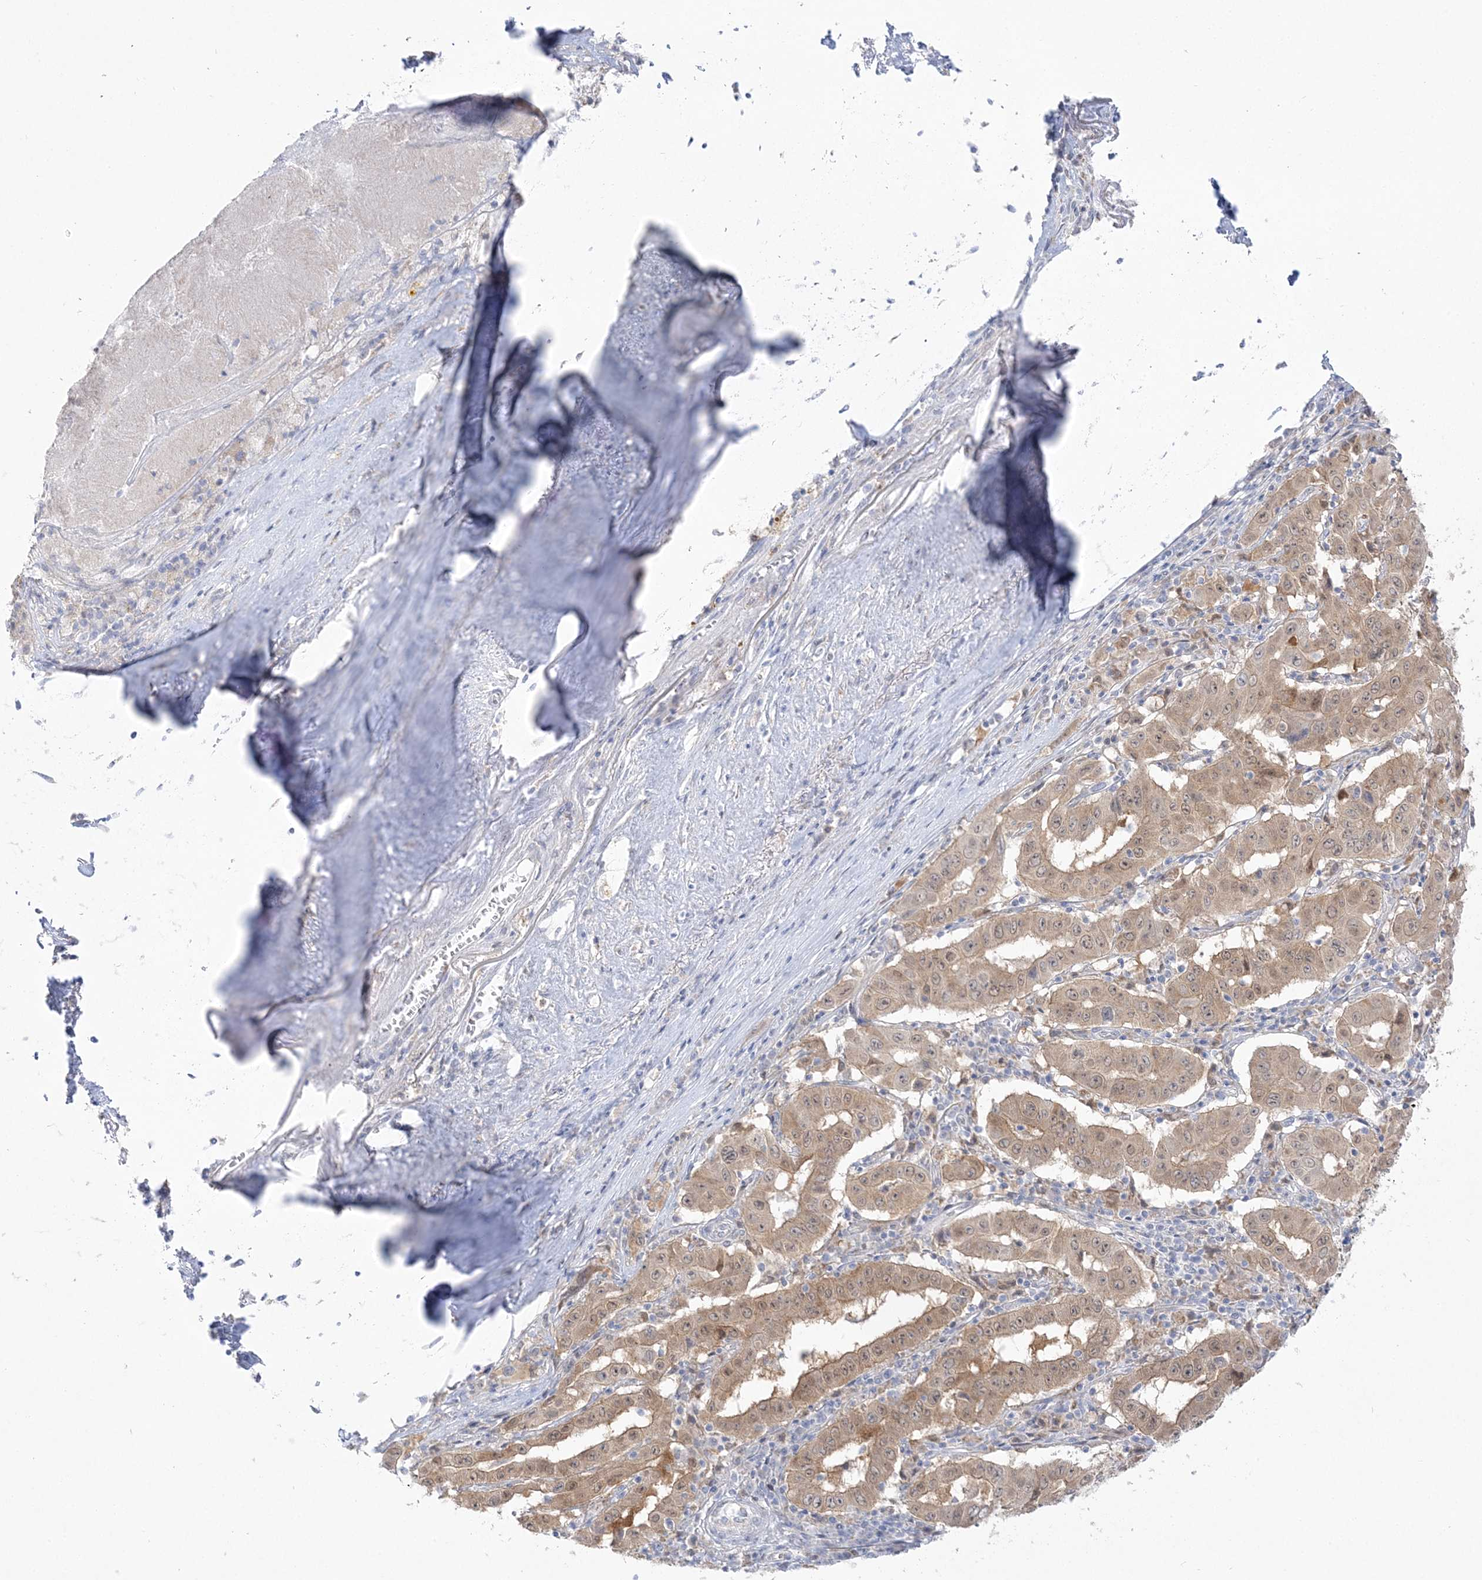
{"staining": {"intensity": "moderate", "quantity": "25%-75%", "location": "cytoplasmic/membranous,nuclear"}, "tissue": "pancreatic cancer", "cell_type": "Tumor cells", "image_type": "cancer", "snomed": [{"axis": "morphology", "description": "Adenocarcinoma, NOS"}, {"axis": "topography", "description": "Pancreas"}], "caption": "Pancreatic cancer tissue demonstrates moderate cytoplasmic/membranous and nuclear staining in about 25%-75% of tumor cells, visualized by immunohistochemistry. The staining is performed using DAB brown chromogen to label protein expression. The nuclei are counter-stained blue using hematoxylin.", "gene": "PCBD1", "patient": {"sex": "male", "age": 63}}